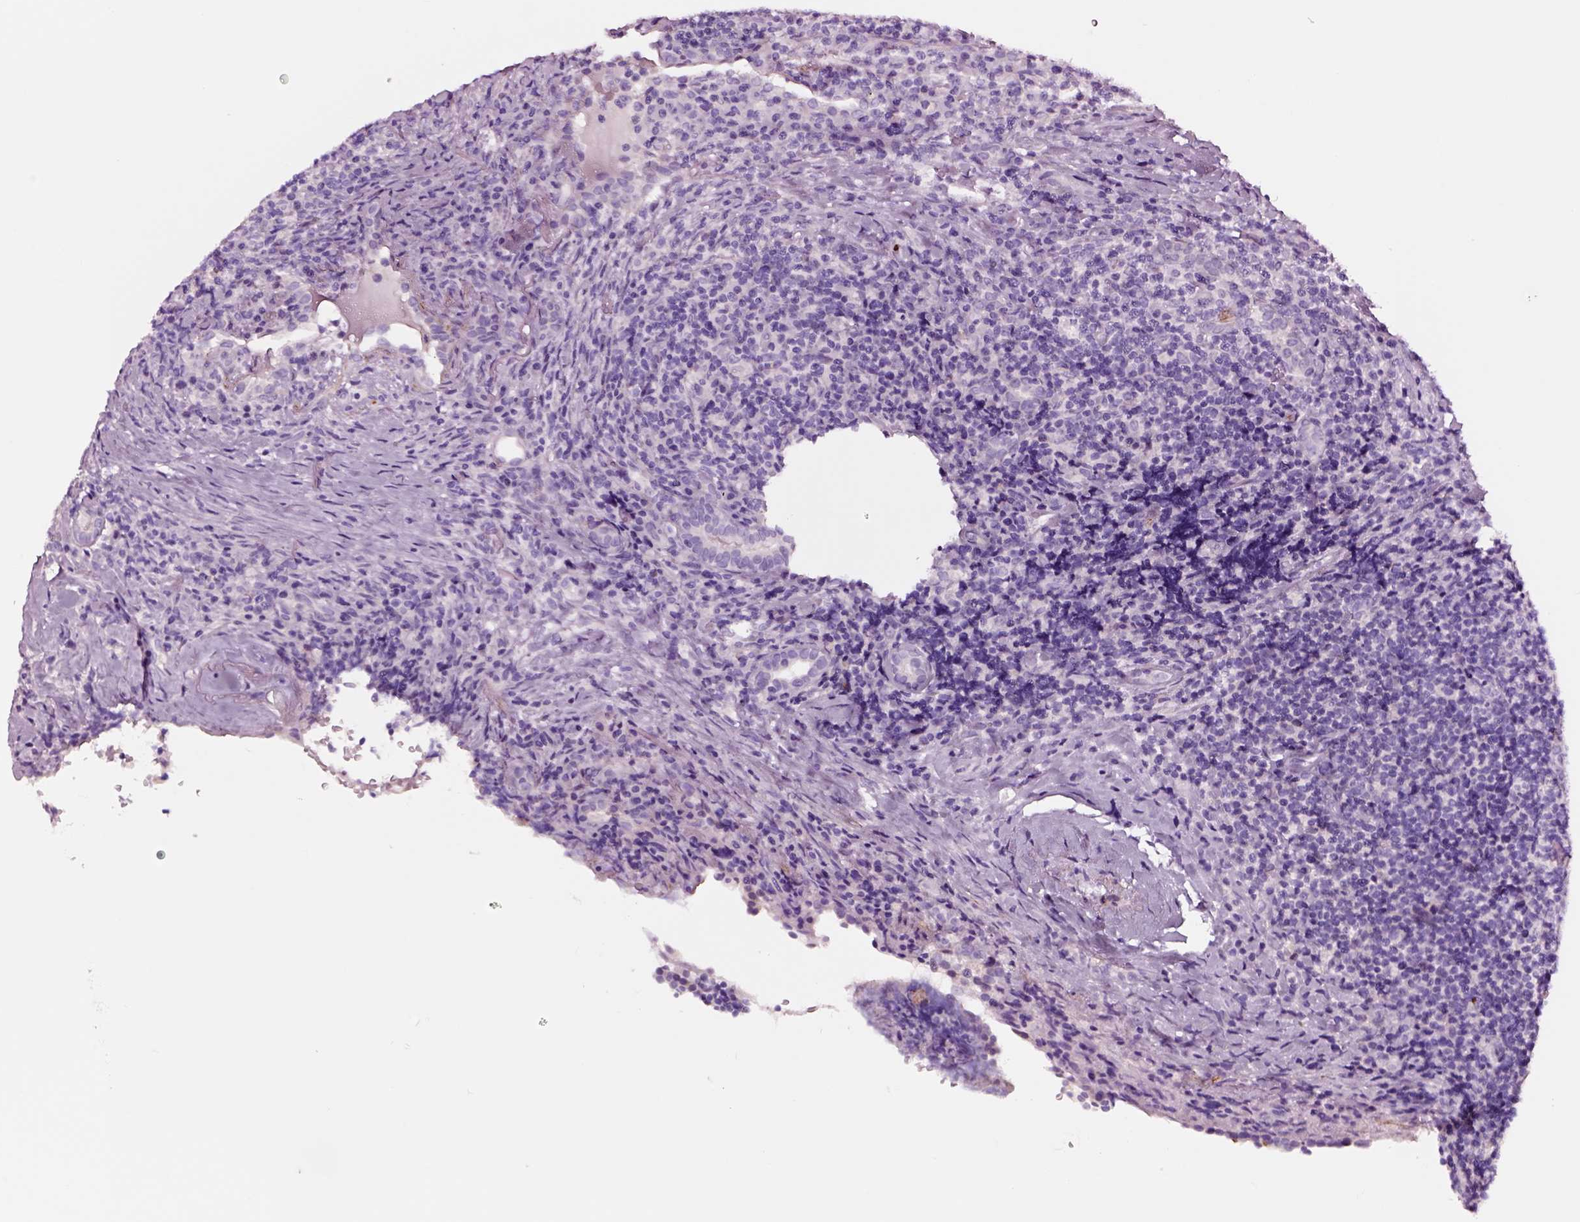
{"staining": {"intensity": "negative", "quantity": "none", "location": "none"}, "tissue": "lymphoma", "cell_type": "Tumor cells", "image_type": "cancer", "snomed": [{"axis": "morphology", "description": "Hodgkin's disease, NOS"}, {"axis": "topography", "description": "Lung"}], "caption": "A high-resolution image shows immunohistochemistry (IHC) staining of Hodgkin's disease, which displays no significant staining in tumor cells. Brightfield microscopy of immunohistochemistry (IHC) stained with DAB (brown) and hematoxylin (blue), captured at high magnification.", "gene": "SOX10", "patient": {"sex": "male", "age": 17}}